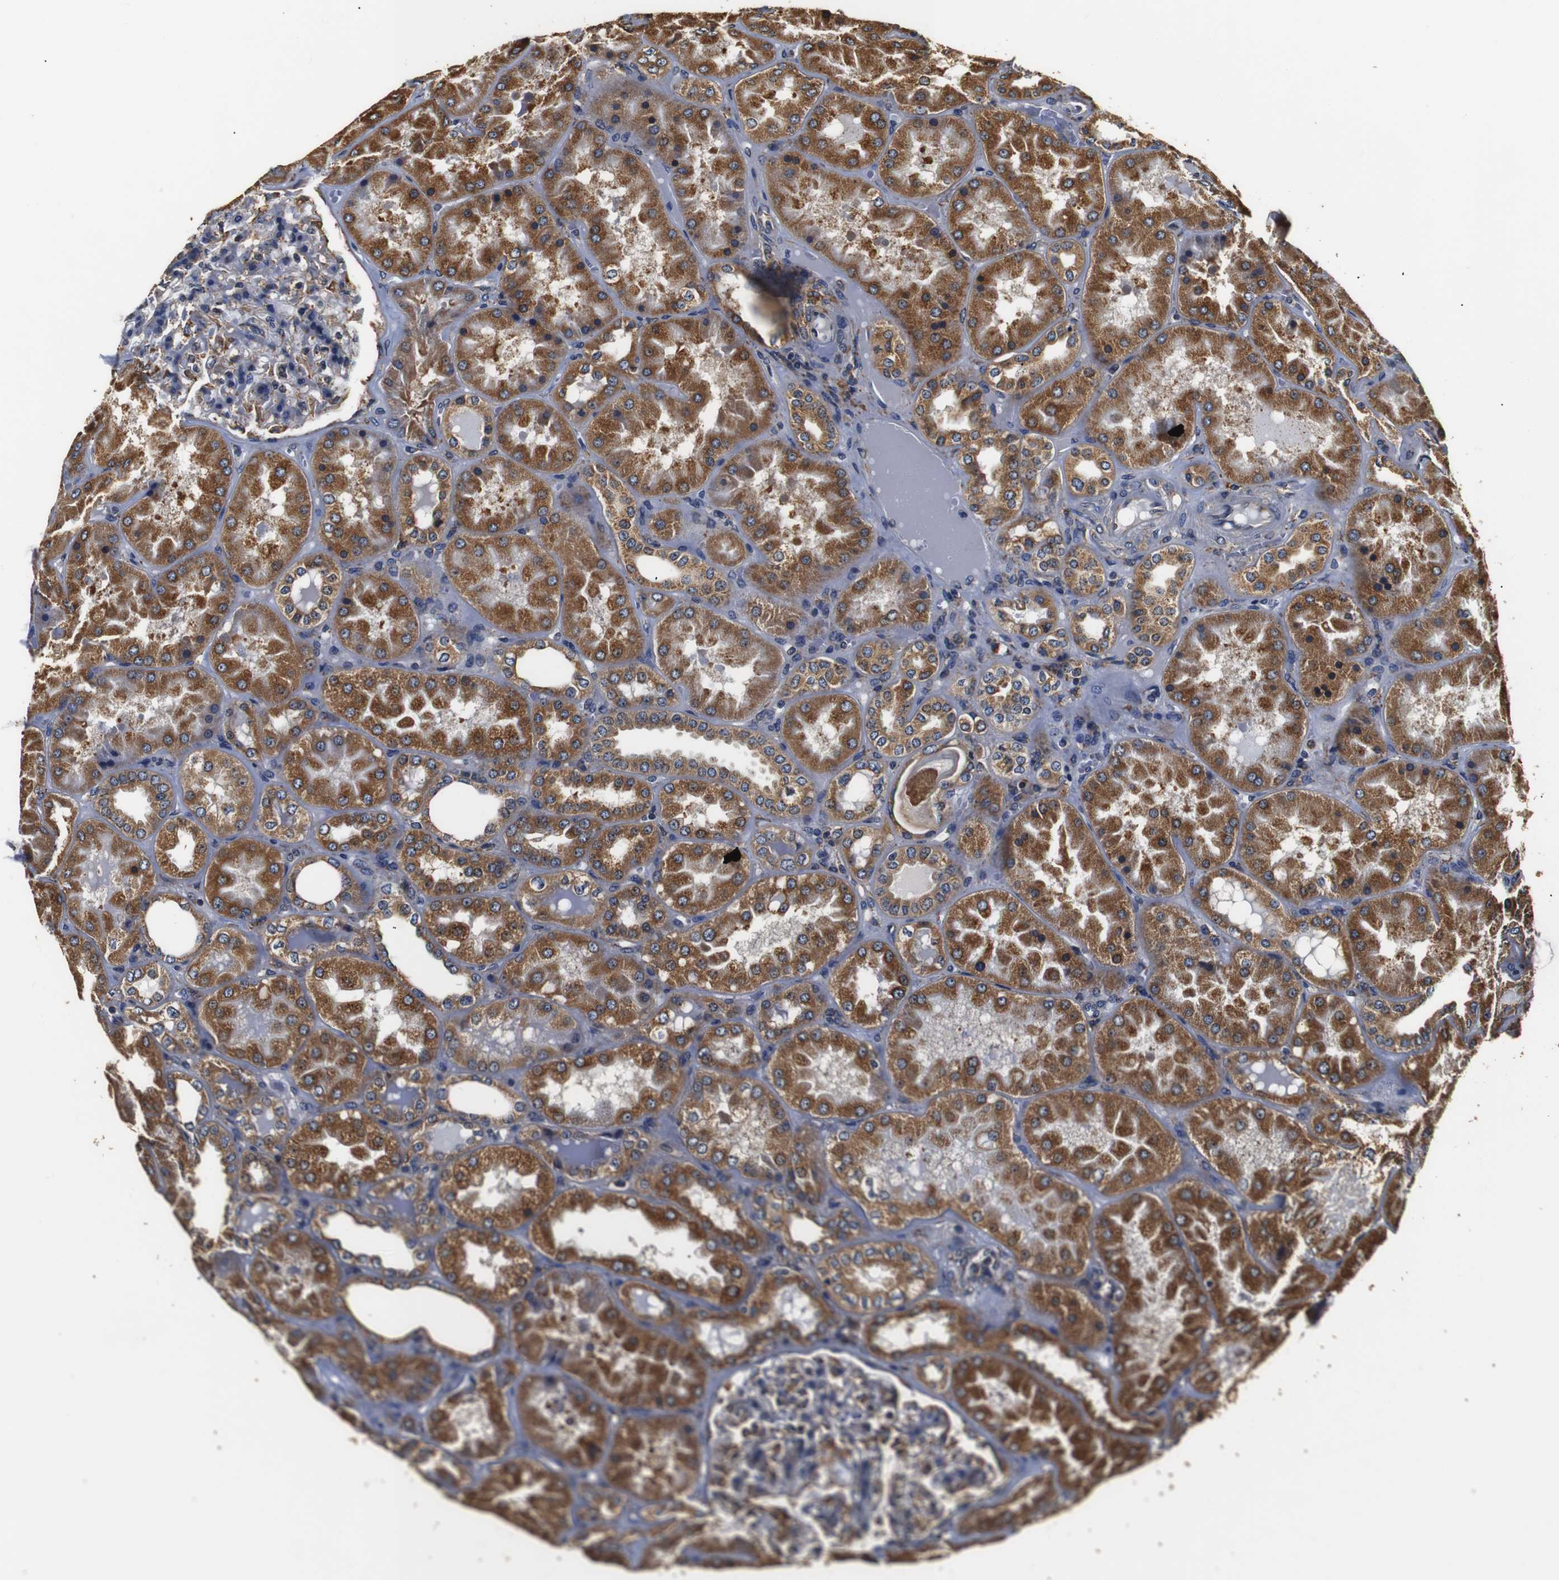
{"staining": {"intensity": "moderate", "quantity": "<25%", "location": "cytoplasmic/membranous"}, "tissue": "kidney", "cell_type": "Cells in glomeruli", "image_type": "normal", "snomed": [{"axis": "morphology", "description": "Normal tissue, NOS"}, {"axis": "topography", "description": "Kidney"}], "caption": "Kidney stained for a protein shows moderate cytoplasmic/membranous positivity in cells in glomeruli. The staining is performed using DAB brown chromogen to label protein expression. The nuclei are counter-stained blue using hematoxylin.", "gene": "HHIP", "patient": {"sex": "female", "age": 56}}